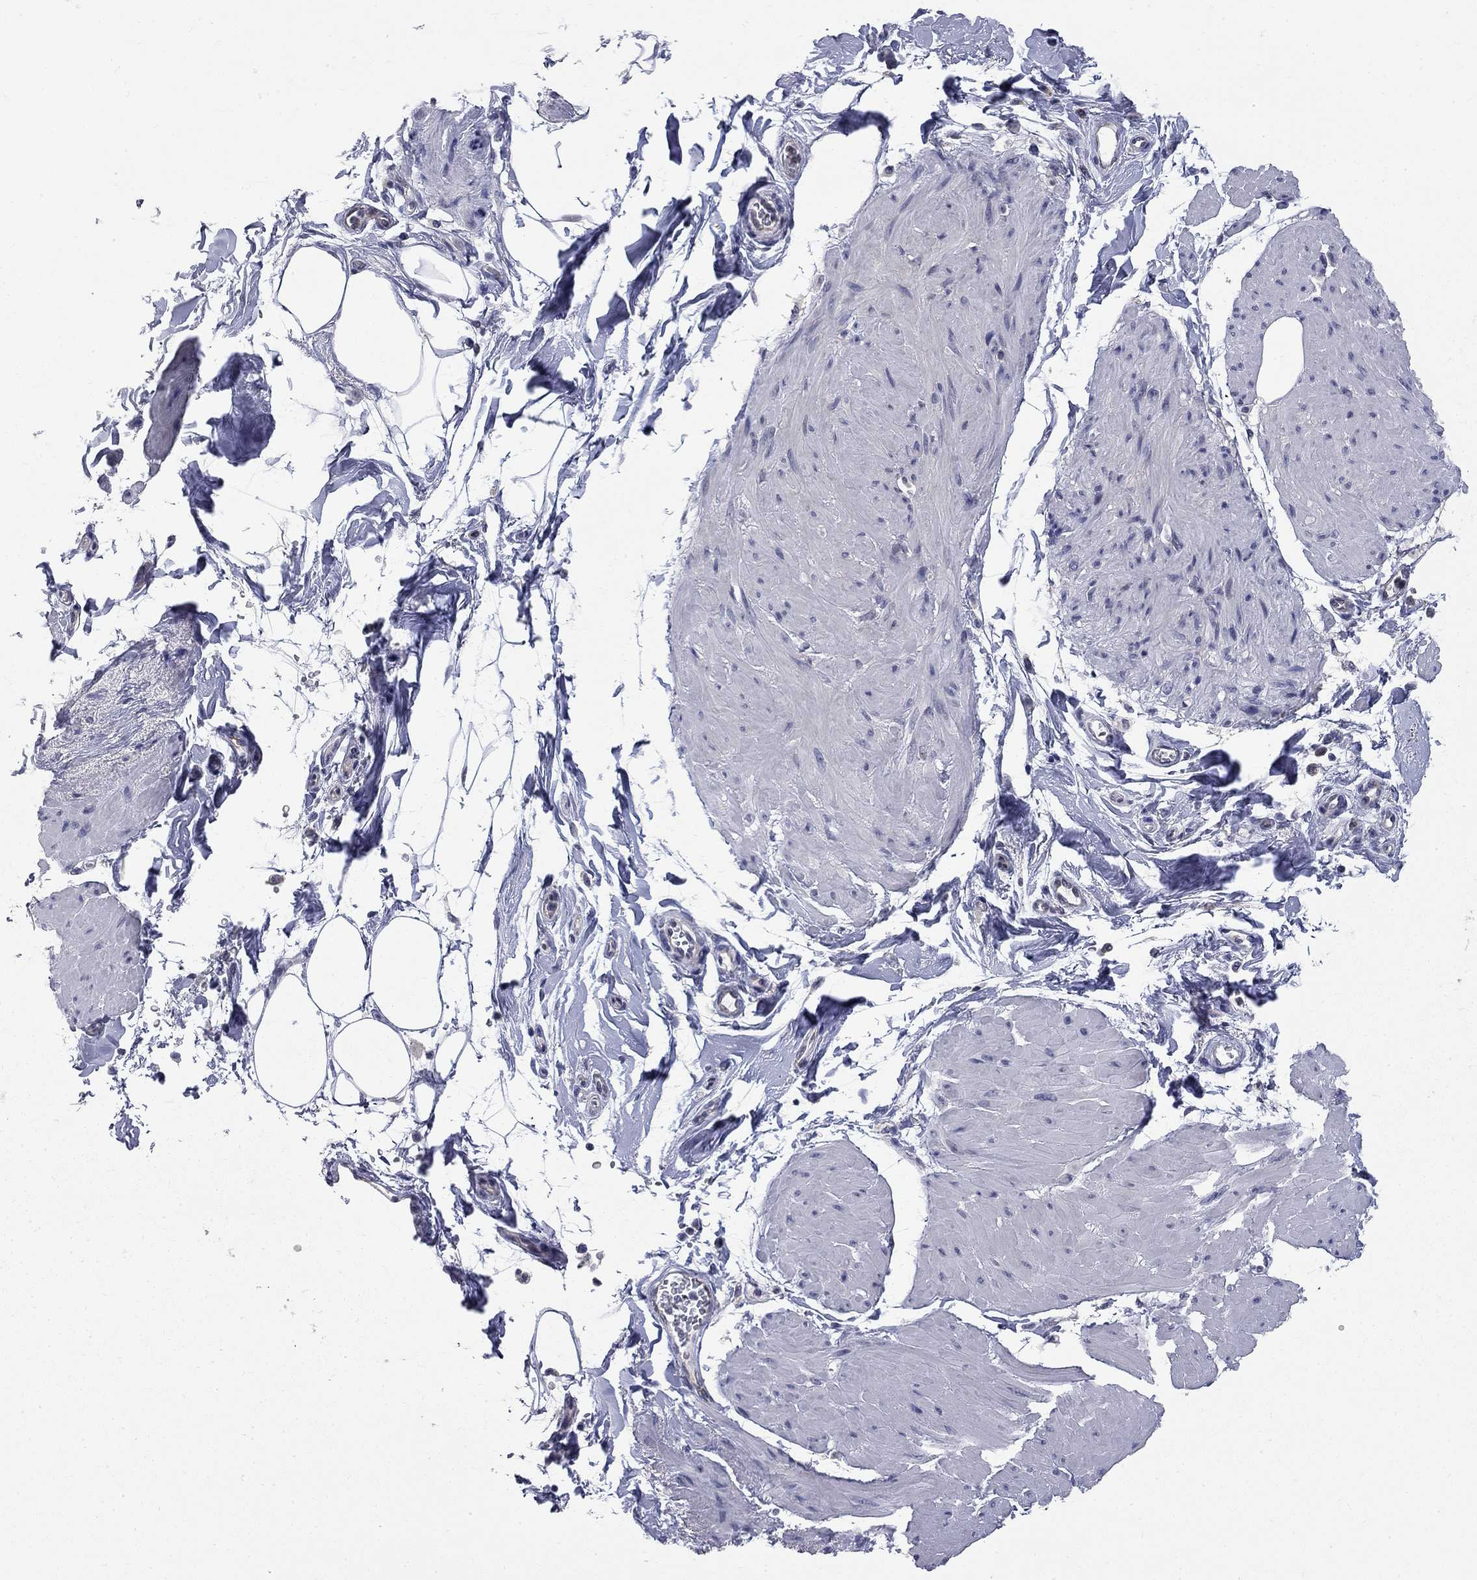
{"staining": {"intensity": "negative", "quantity": "none", "location": "none"}, "tissue": "smooth muscle", "cell_type": "Smooth muscle cells", "image_type": "normal", "snomed": [{"axis": "morphology", "description": "Normal tissue, NOS"}, {"axis": "topography", "description": "Adipose tissue"}, {"axis": "topography", "description": "Smooth muscle"}, {"axis": "topography", "description": "Peripheral nerve tissue"}], "caption": "Immunohistochemistry micrograph of normal smooth muscle: smooth muscle stained with DAB (3,3'-diaminobenzidine) demonstrates no significant protein expression in smooth muscle cells.", "gene": "ENSG00000255639", "patient": {"sex": "male", "age": 83}}